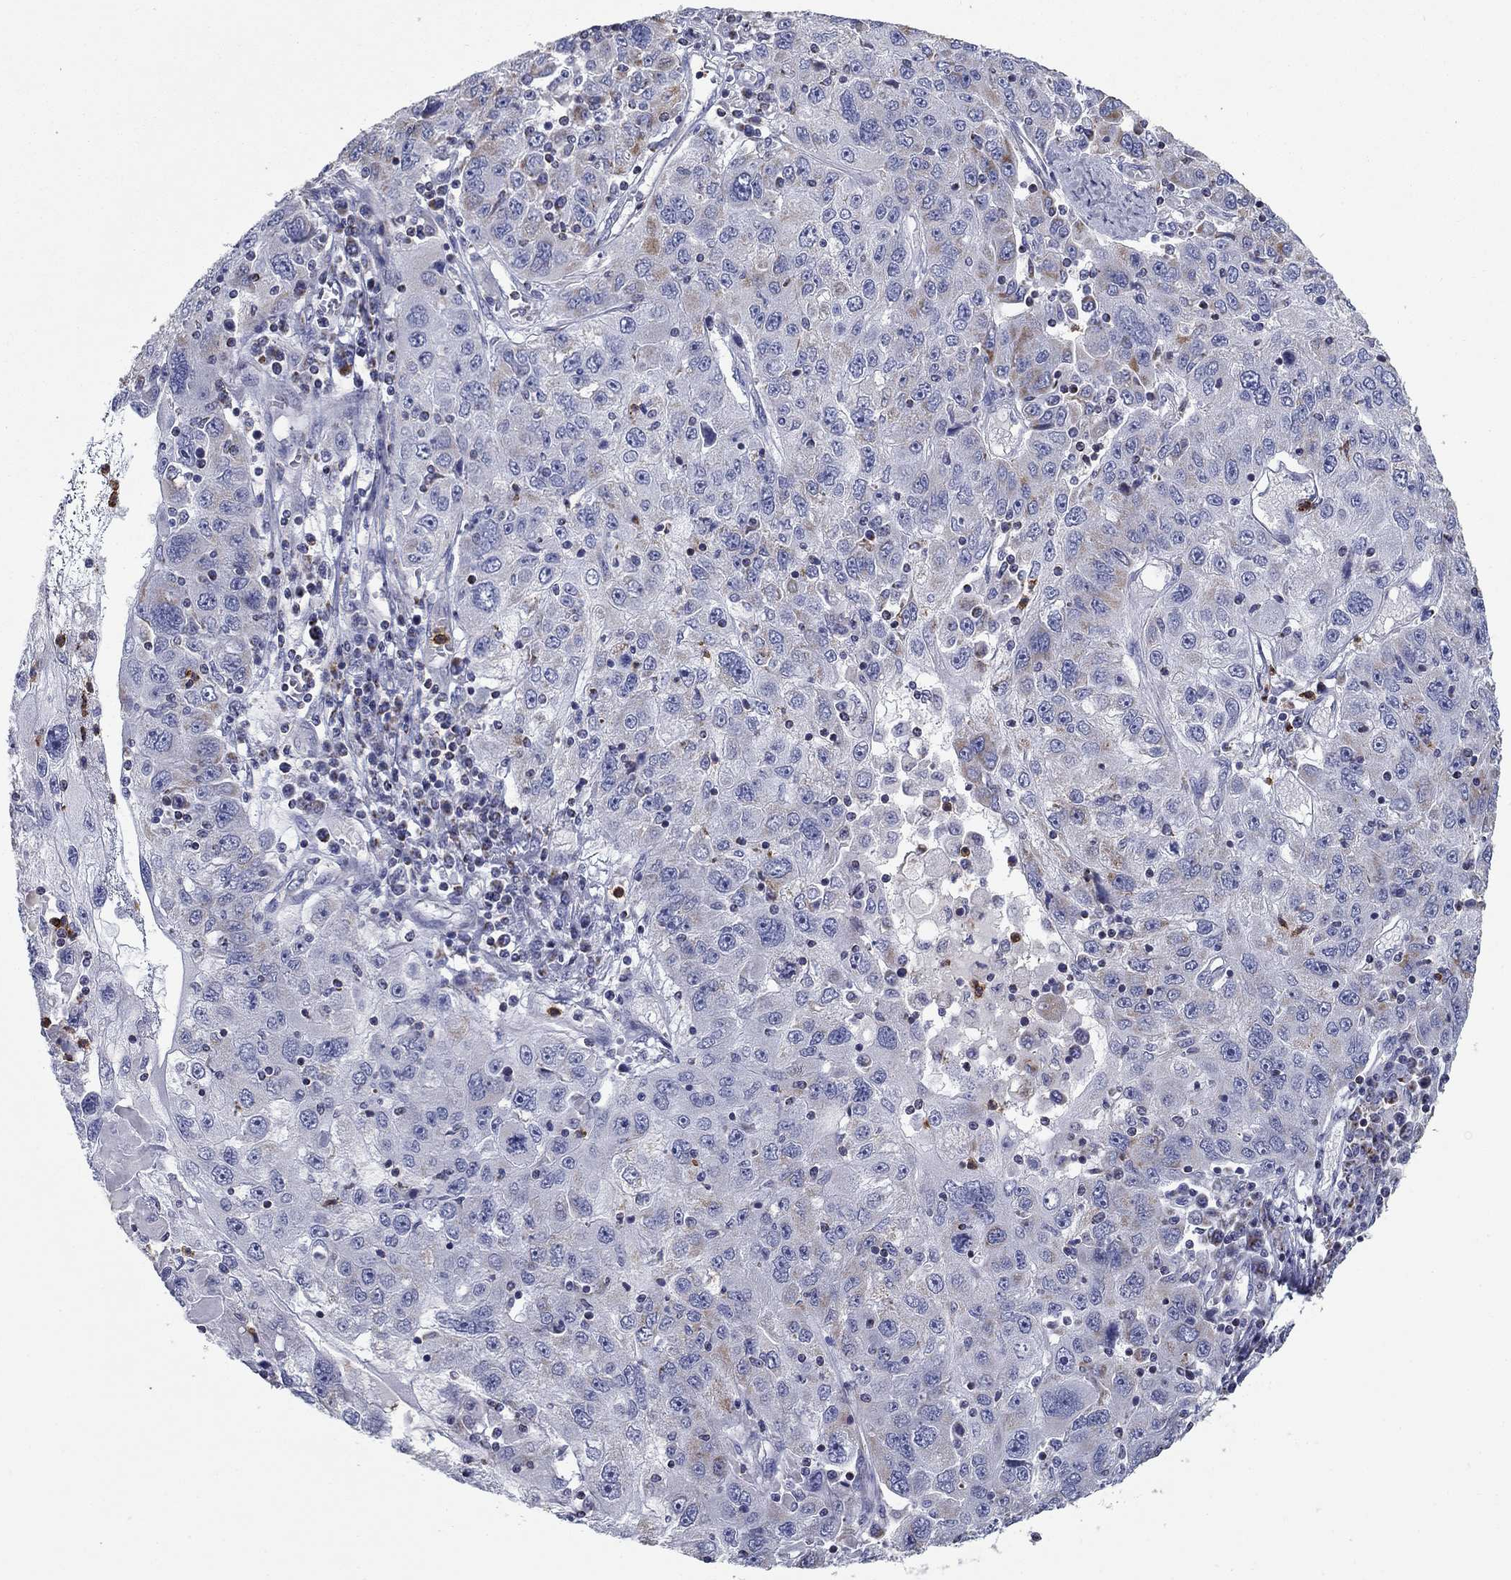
{"staining": {"intensity": "weak", "quantity": "<25%", "location": "cytoplasmic/membranous"}, "tissue": "stomach cancer", "cell_type": "Tumor cells", "image_type": "cancer", "snomed": [{"axis": "morphology", "description": "Adenocarcinoma, NOS"}, {"axis": "topography", "description": "Stomach"}], "caption": "This is a photomicrograph of immunohistochemistry staining of stomach cancer, which shows no expression in tumor cells.", "gene": "NDUFA4L2", "patient": {"sex": "male", "age": 56}}